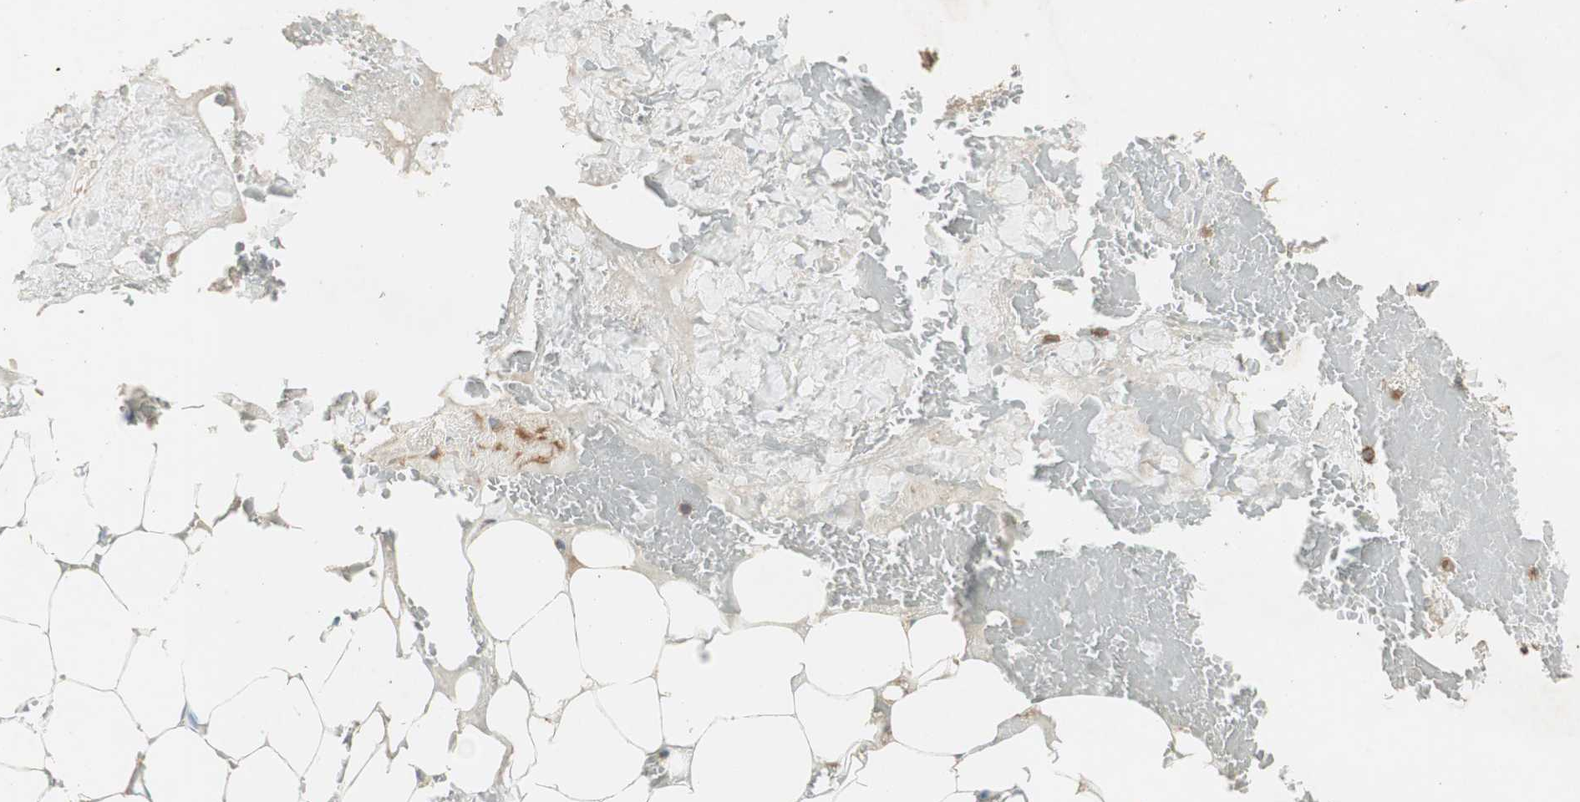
{"staining": {"intensity": "weak", "quantity": "25%-75%", "location": "cytoplasmic/membranous"}, "tissue": "adipose tissue", "cell_type": "Adipocytes", "image_type": "normal", "snomed": [{"axis": "morphology", "description": "Normal tissue, NOS"}, {"axis": "topography", "description": "Peripheral nerve tissue"}], "caption": "Unremarkable adipose tissue reveals weak cytoplasmic/membranous staining in approximately 25%-75% of adipocytes (brown staining indicates protein expression, while blue staining denotes nuclei)..", "gene": "BTN3A3", "patient": {"sex": "male", "age": 70}}